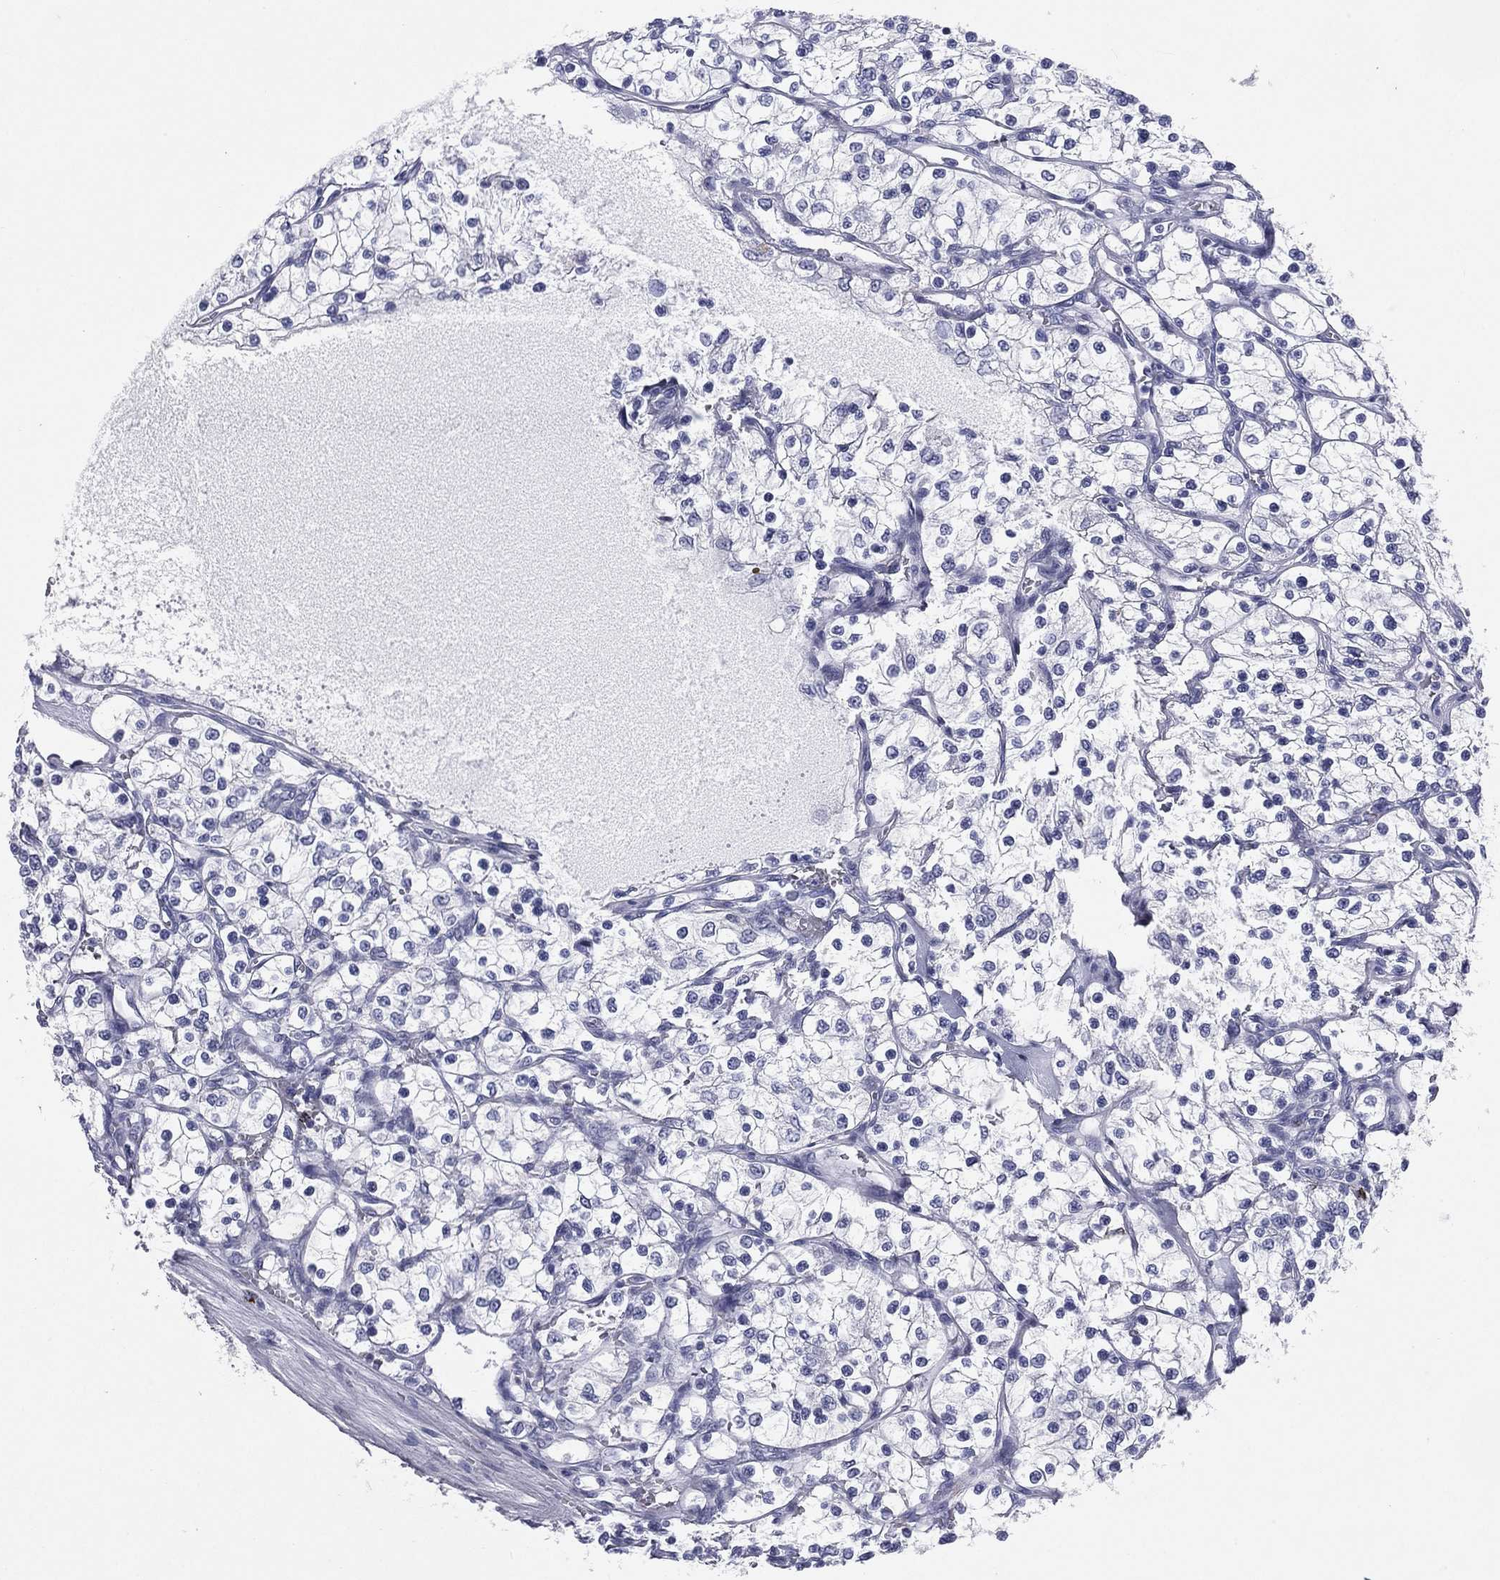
{"staining": {"intensity": "negative", "quantity": "none", "location": "none"}, "tissue": "renal cancer", "cell_type": "Tumor cells", "image_type": "cancer", "snomed": [{"axis": "morphology", "description": "Adenocarcinoma, NOS"}, {"axis": "topography", "description": "Kidney"}], "caption": "Immunohistochemical staining of human renal cancer displays no significant expression in tumor cells.", "gene": "HLA-DOA", "patient": {"sex": "female", "age": 69}}